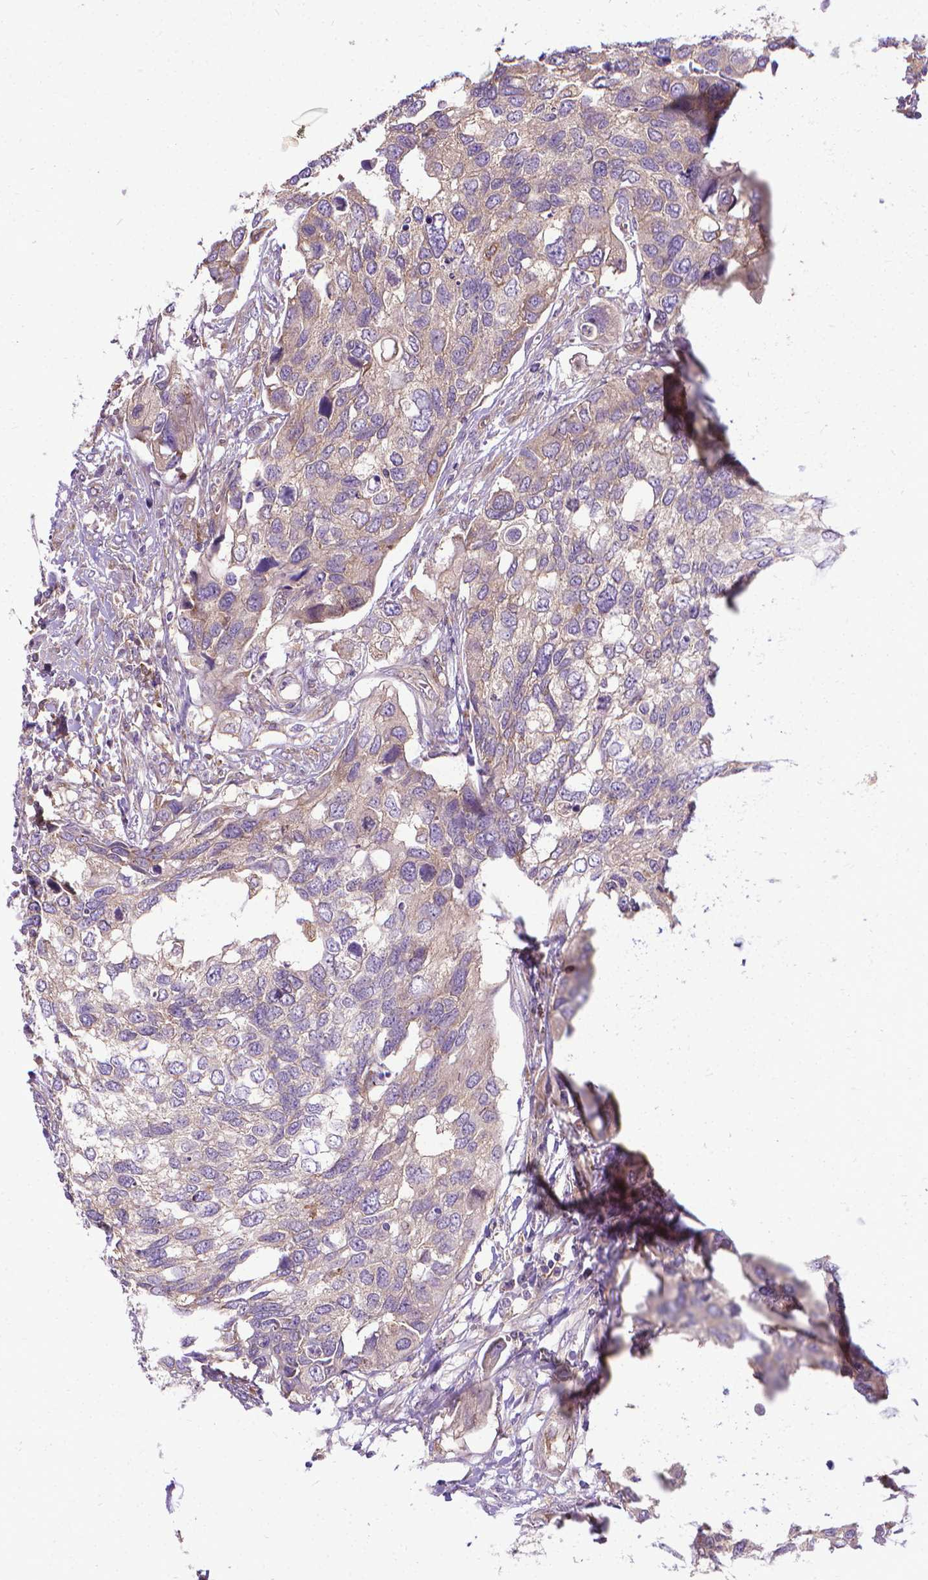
{"staining": {"intensity": "negative", "quantity": "none", "location": "none"}, "tissue": "urothelial cancer", "cell_type": "Tumor cells", "image_type": "cancer", "snomed": [{"axis": "morphology", "description": "Urothelial carcinoma, High grade"}, {"axis": "topography", "description": "Urinary bladder"}], "caption": "A photomicrograph of urothelial carcinoma (high-grade) stained for a protein shows no brown staining in tumor cells.", "gene": "CFAP299", "patient": {"sex": "male", "age": 60}}